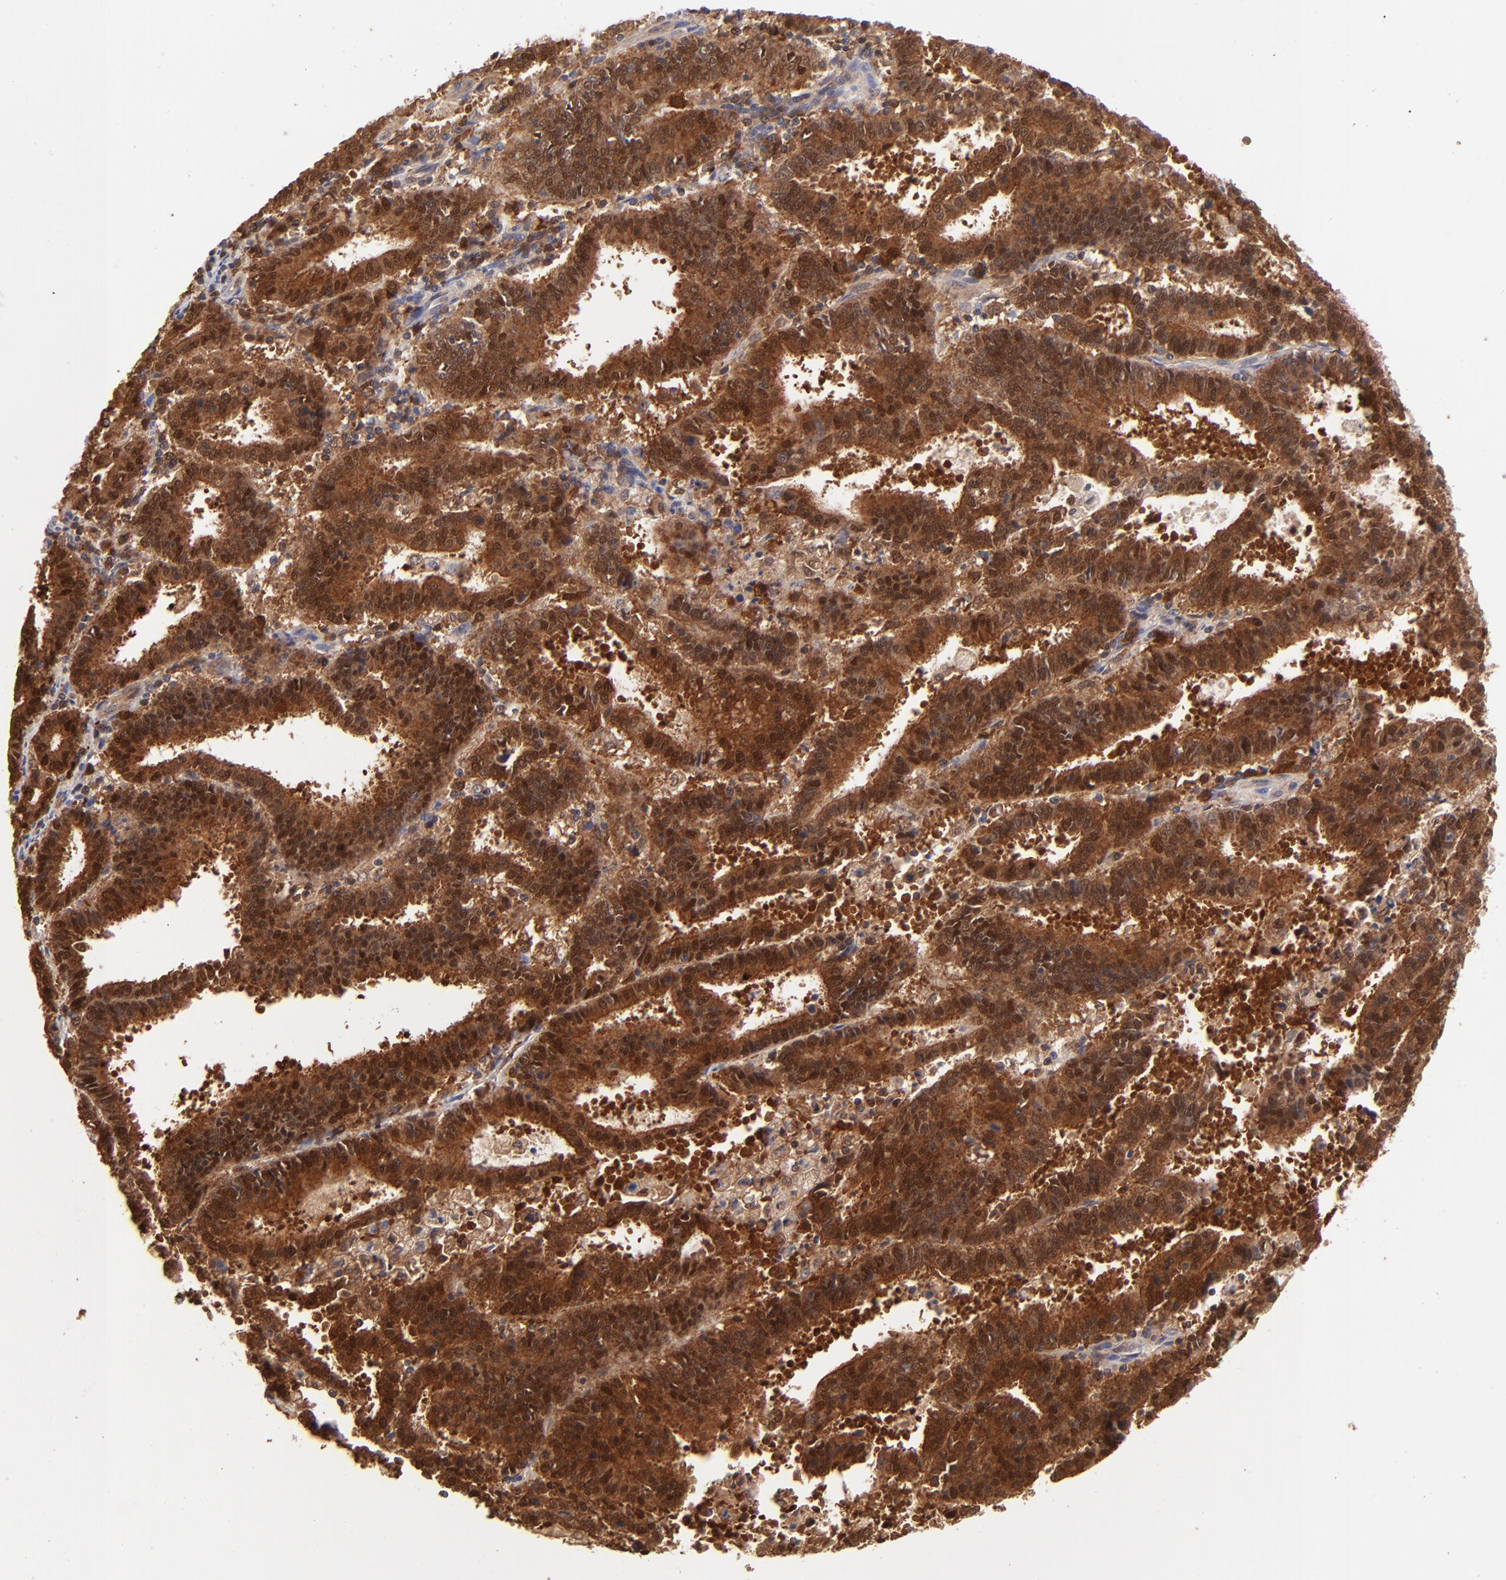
{"staining": {"intensity": "strong", "quantity": ">75%", "location": "cytoplasmic/membranous,nuclear"}, "tissue": "endometrial cancer", "cell_type": "Tumor cells", "image_type": "cancer", "snomed": [{"axis": "morphology", "description": "Adenocarcinoma, NOS"}, {"axis": "topography", "description": "Uterus"}], "caption": "Immunohistochemistry (IHC) of human endometrial cancer exhibits high levels of strong cytoplasmic/membranous and nuclear expression in about >75% of tumor cells.", "gene": "DCTPP1", "patient": {"sex": "female", "age": 83}}